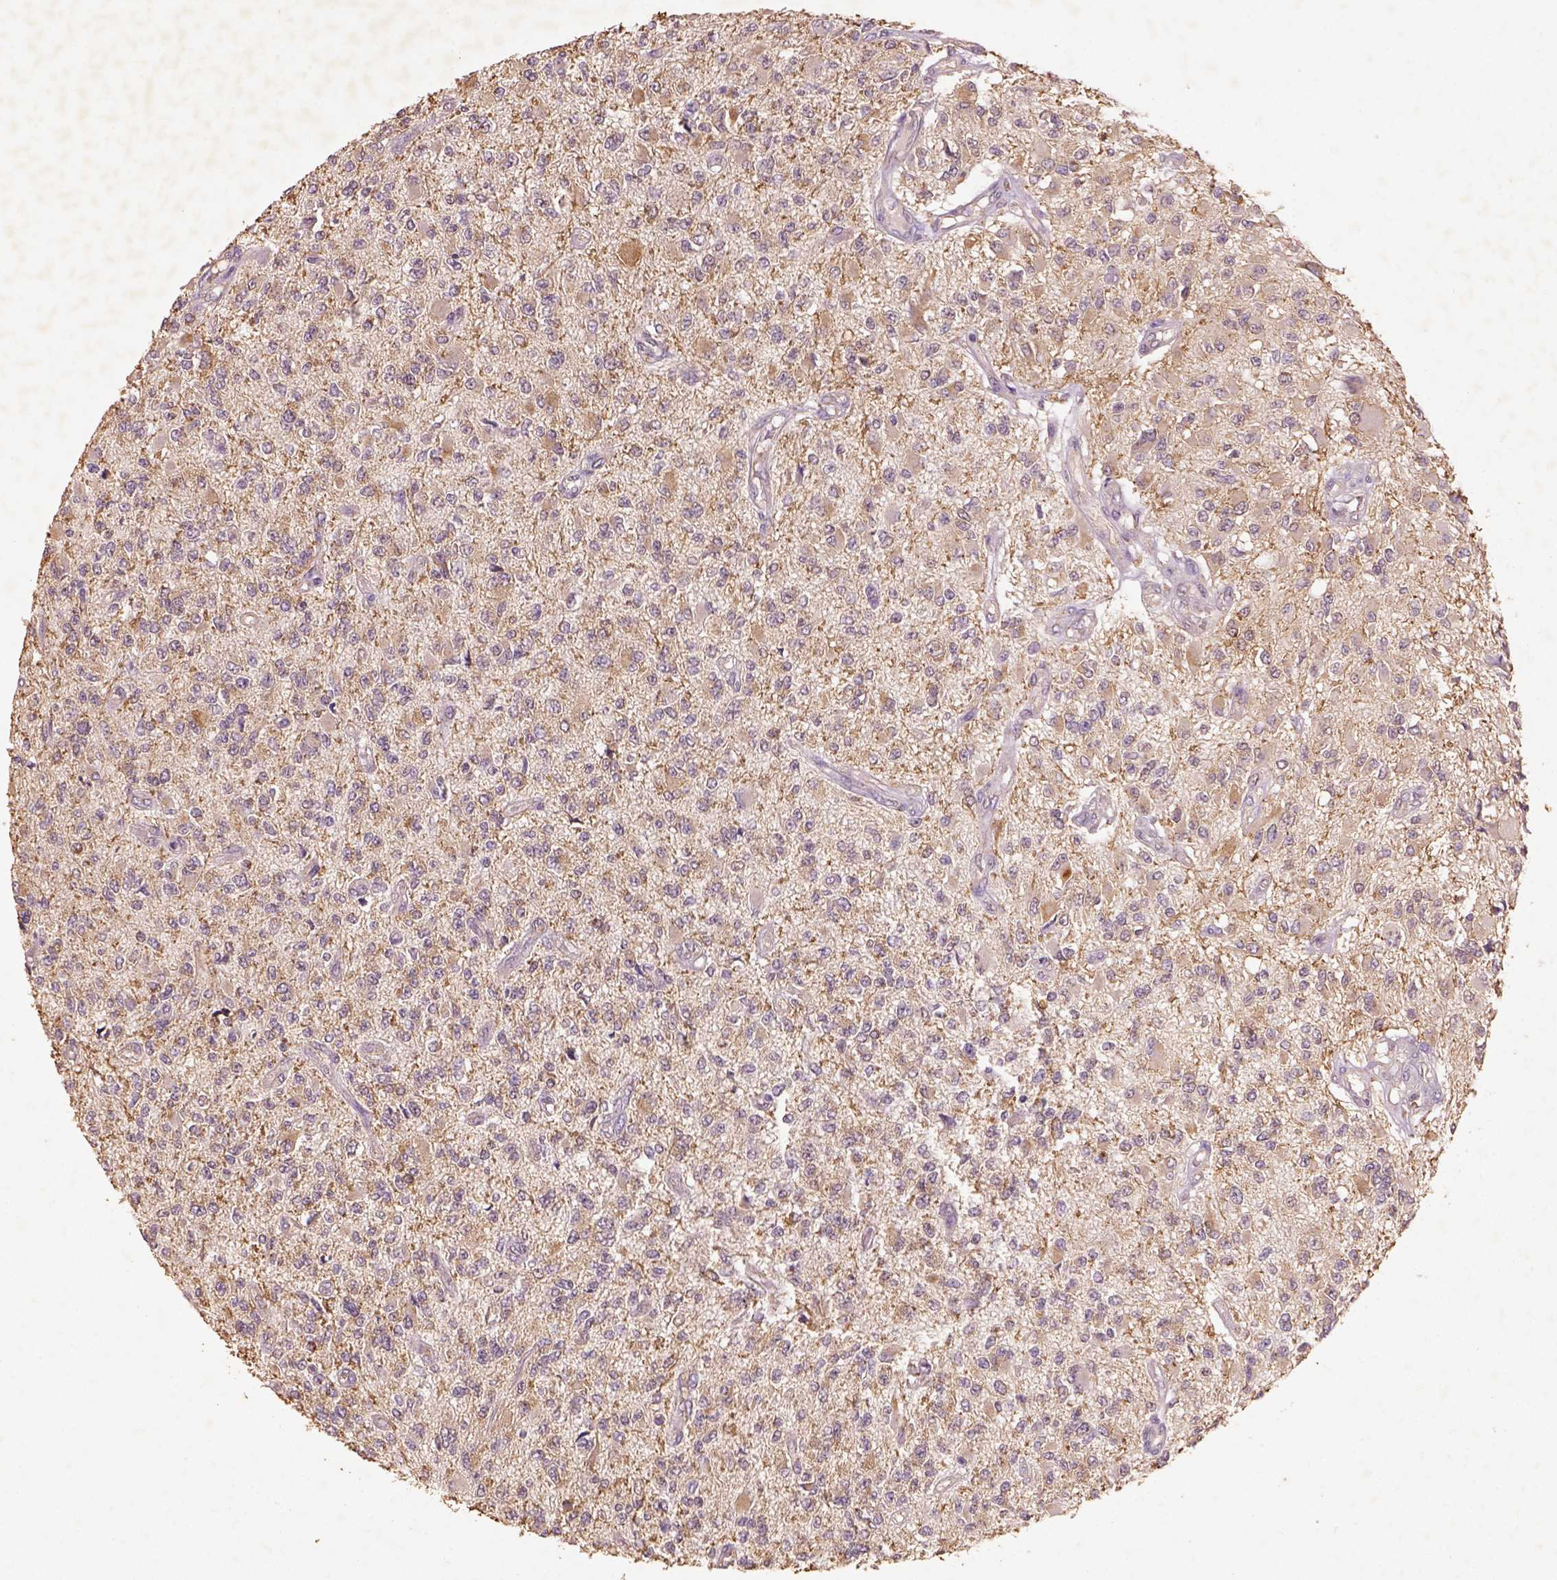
{"staining": {"intensity": "negative", "quantity": "none", "location": "none"}, "tissue": "glioma", "cell_type": "Tumor cells", "image_type": "cancer", "snomed": [{"axis": "morphology", "description": "Glioma, malignant, High grade"}, {"axis": "topography", "description": "Brain"}], "caption": "Immunohistochemical staining of human glioma displays no significant positivity in tumor cells. (IHC, brightfield microscopy, high magnification).", "gene": "AP2B1", "patient": {"sex": "female", "age": 63}}